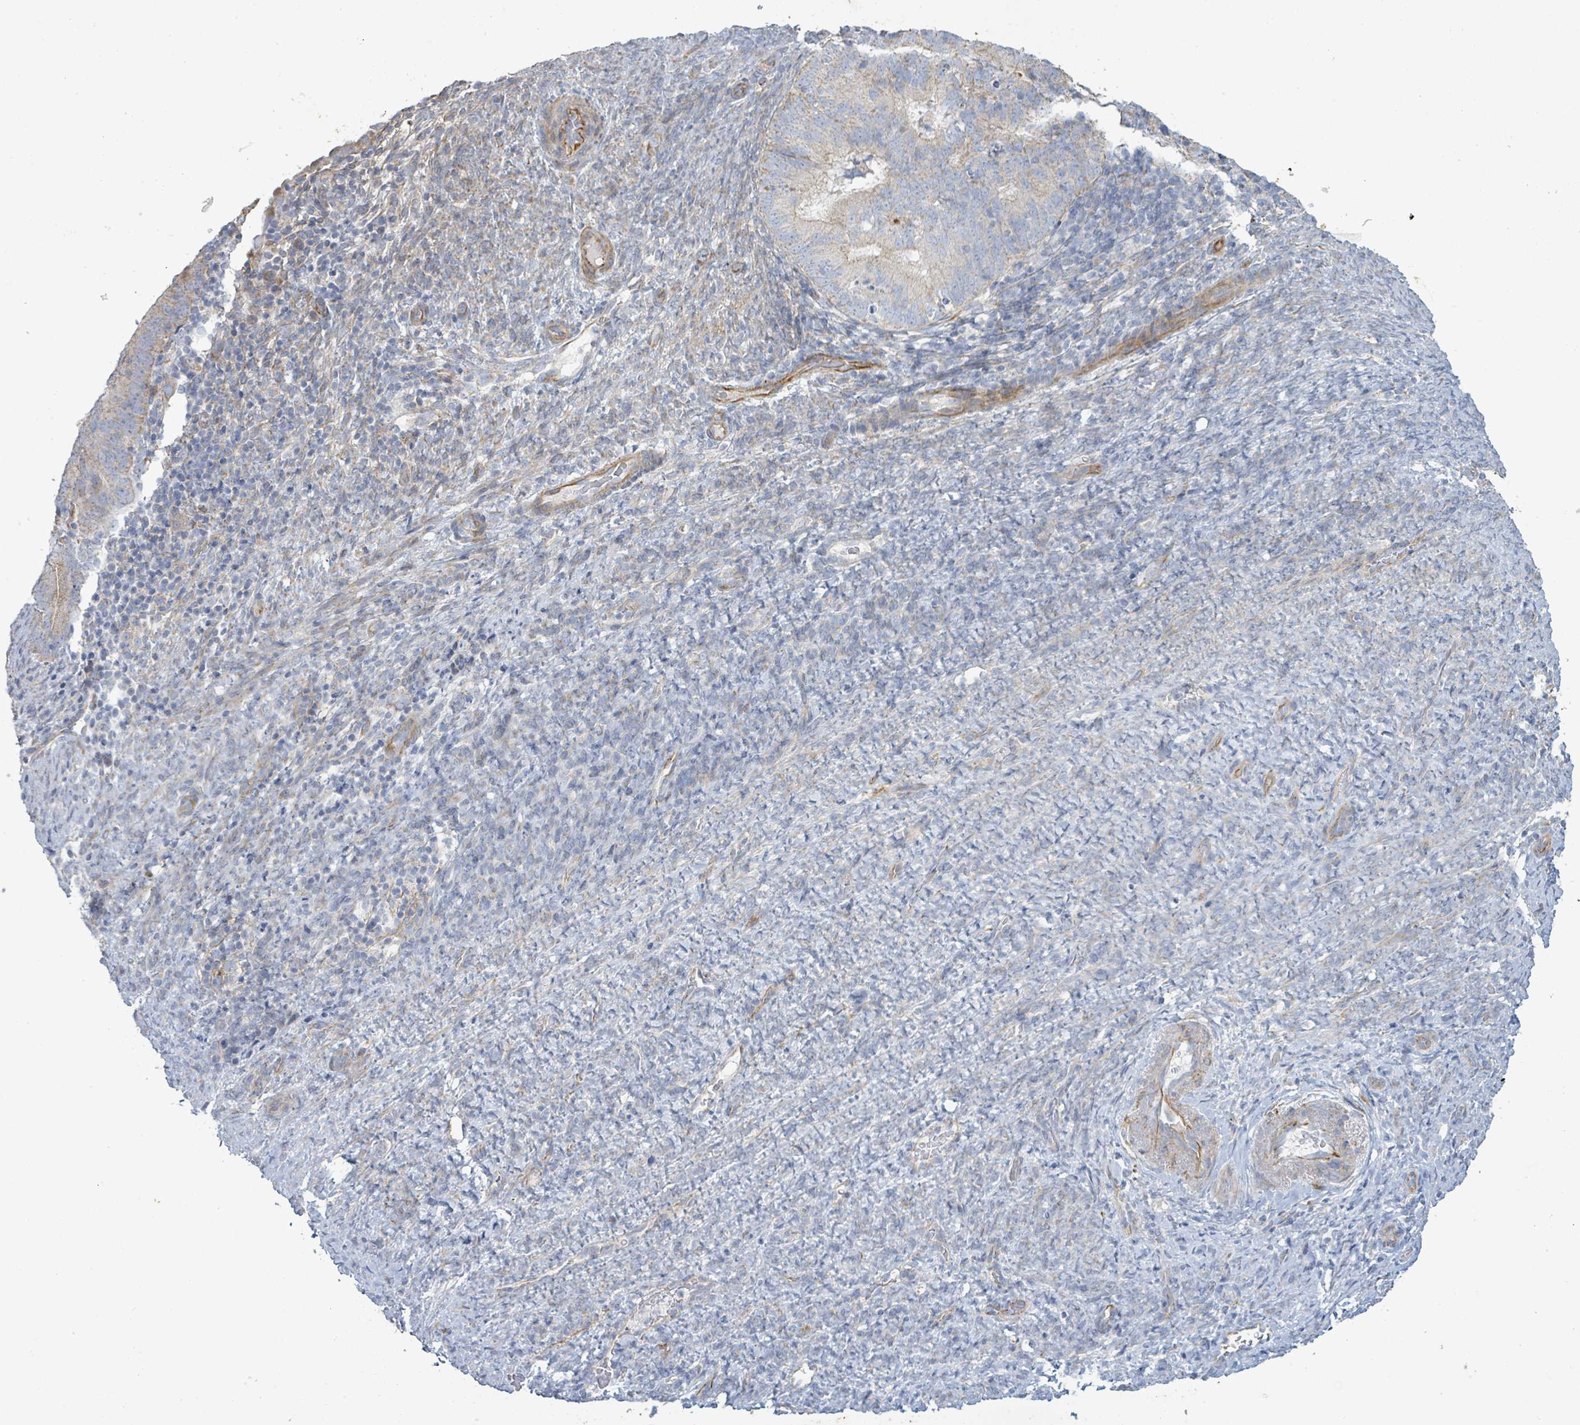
{"staining": {"intensity": "weak", "quantity": ">75%", "location": "cytoplasmic/membranous"}, "tissue": "endometrial cancer", "cell_type": "Tumor cells", "image_type": "cancer", "snomed": [{"axis": "morphology", "description": "Adenocarcinoma, NOS"}, {"axis": "topography", "description": "Endometrium"}], "caption": "IHC (DAB) staining of human endometrial adenocarcinoma displays weak cytoplasmic/membranous protein expression in approximately >75% of tumor cells.", "gene": "ALG12", "patient": {"sex": "female", "age": 70}}